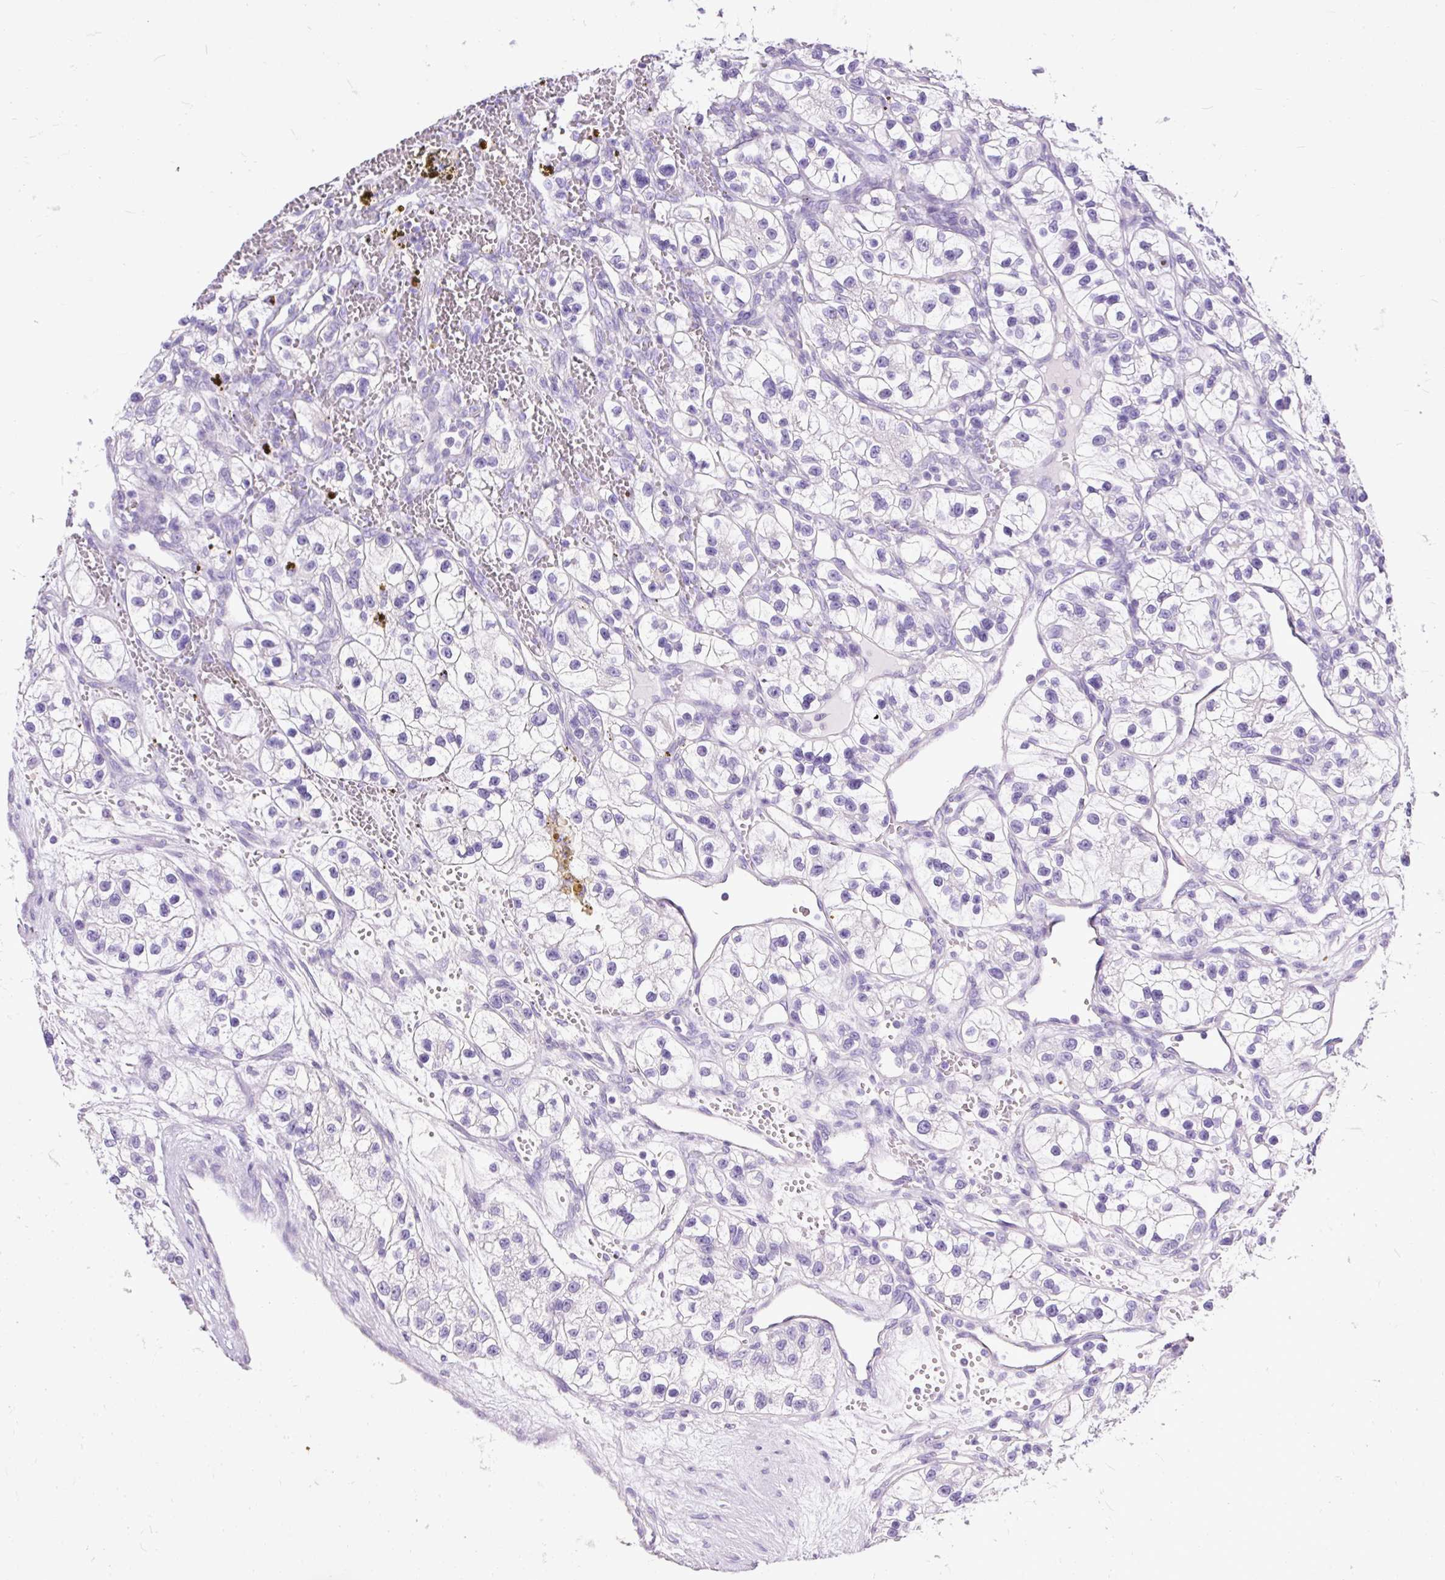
{"staining": {"intensity": "negative", "quantity": "none", "location": "none"}, "tissue": "renal cancer", "cell_type": "Tumor cells", "image_type": "cancer", "snomed": [{"axis": "morphology", "description": "Adenocarcinoma, NOS"}, {"axis": "topography", "description": "Kidney"}], "caption": "A high-resolution image shows IHC staining of renal cancer (adenocarcinoma), which demonstrates no significant positivity in tumor cells. (Stains: DAB (3,3'-diaminobenzidine) immunohistochemistry (IHC) with hematoxylin counter stain, Microscopy: brightfield microscopy at high magnification).", "gene": "GBX1", "patient": {"sex": "female", "age": 57}}